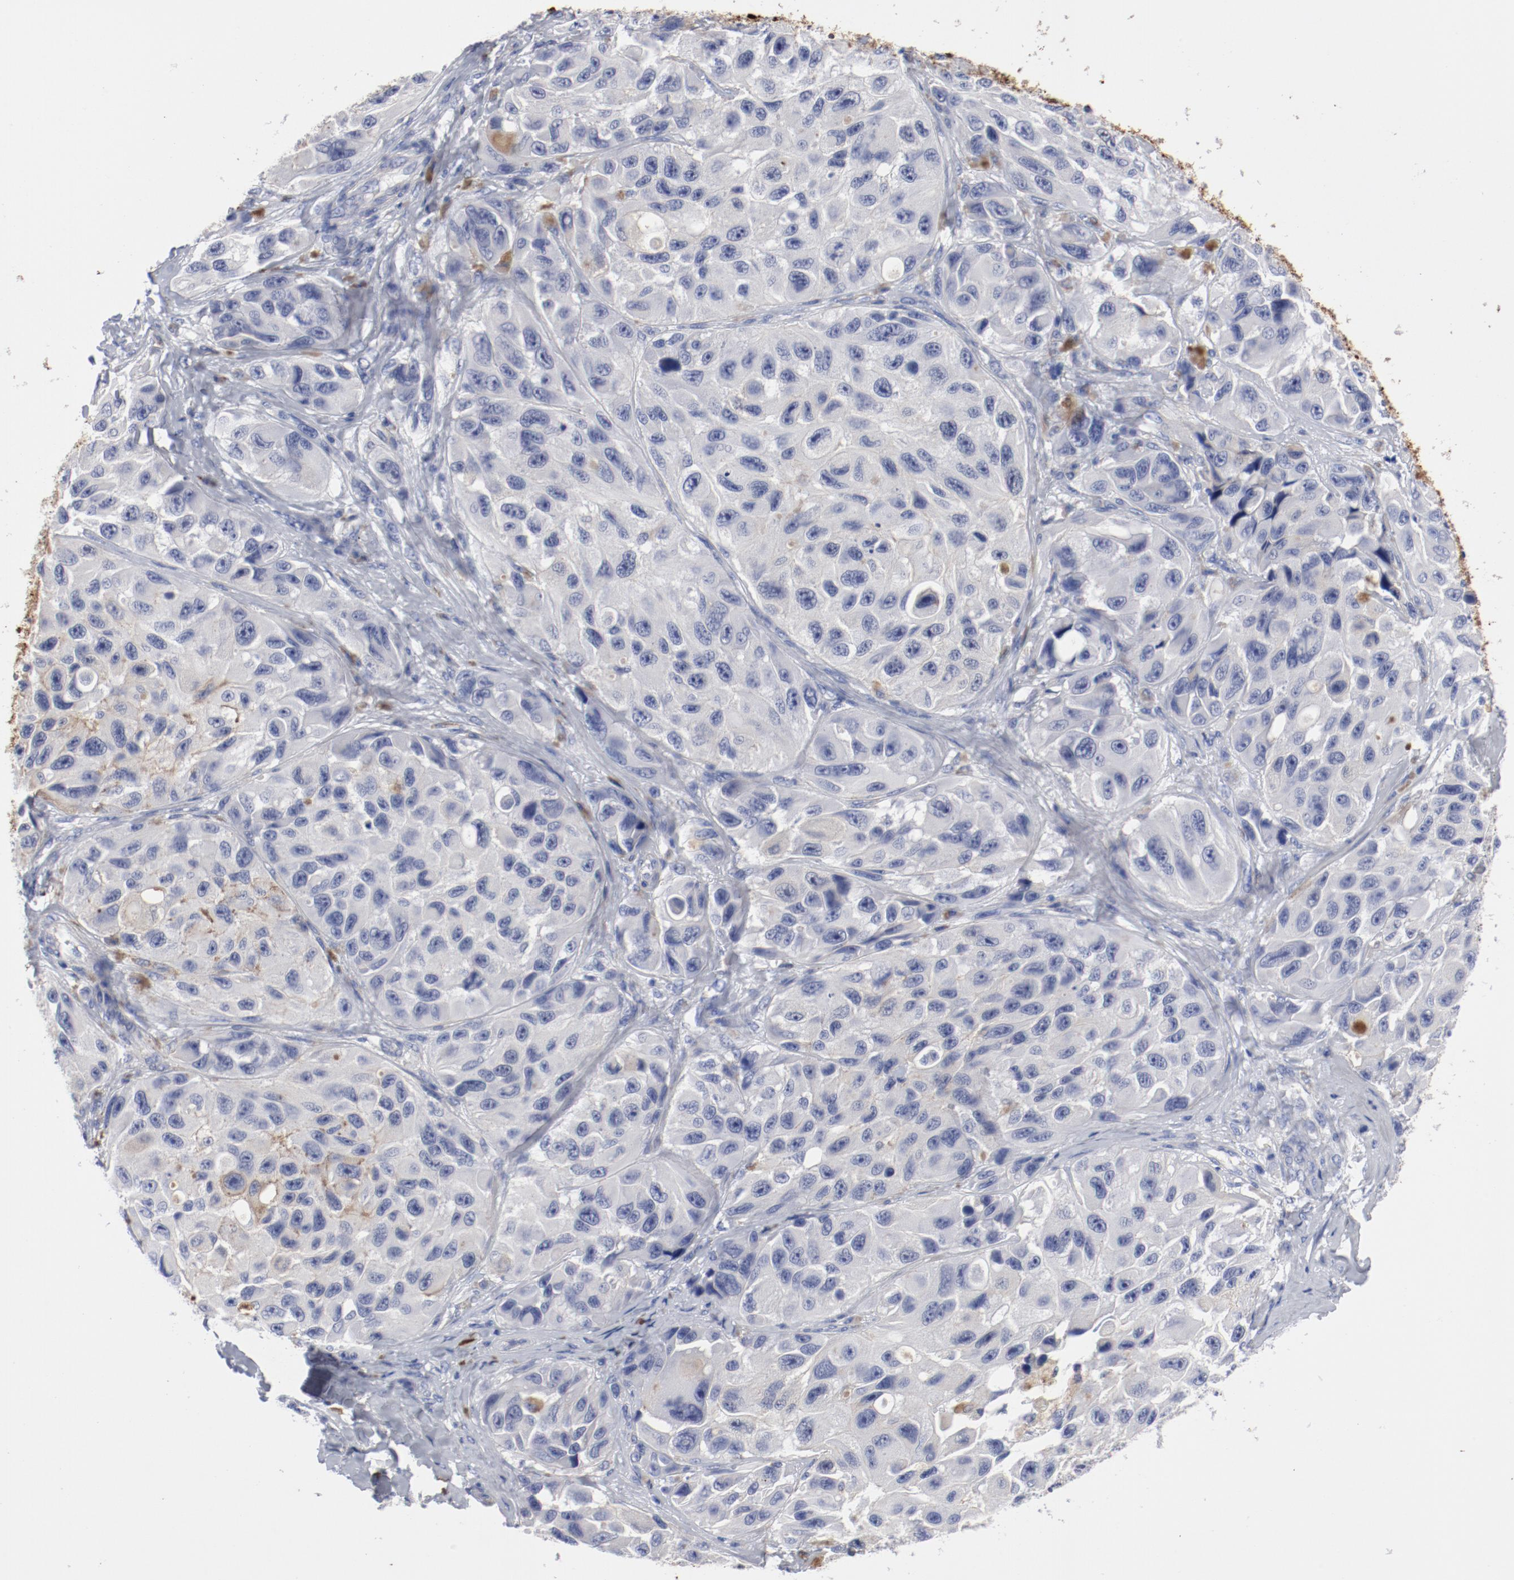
{"staining": {"intensity": "weak", "quantity": "<25%", "location": "cytoplasmic/membranous"}, "tissue": "melanoma", "cell_type": "Tumor cells", "image_type": "cancer", "snomed": [{"axis": "morphology", "description": "Malignant melanoma, NOS"}, {"axis": "topography", "description": "Skin"}], "caption": "This micrograph is of malignant melanoma stained with immunohistochemistry to label a protein in brown with the nuclei are counter-stained blue. There is no expression in tumor cells.", "gene": "TSPAN6", "patient": {"sex": "female", "age": 73}}